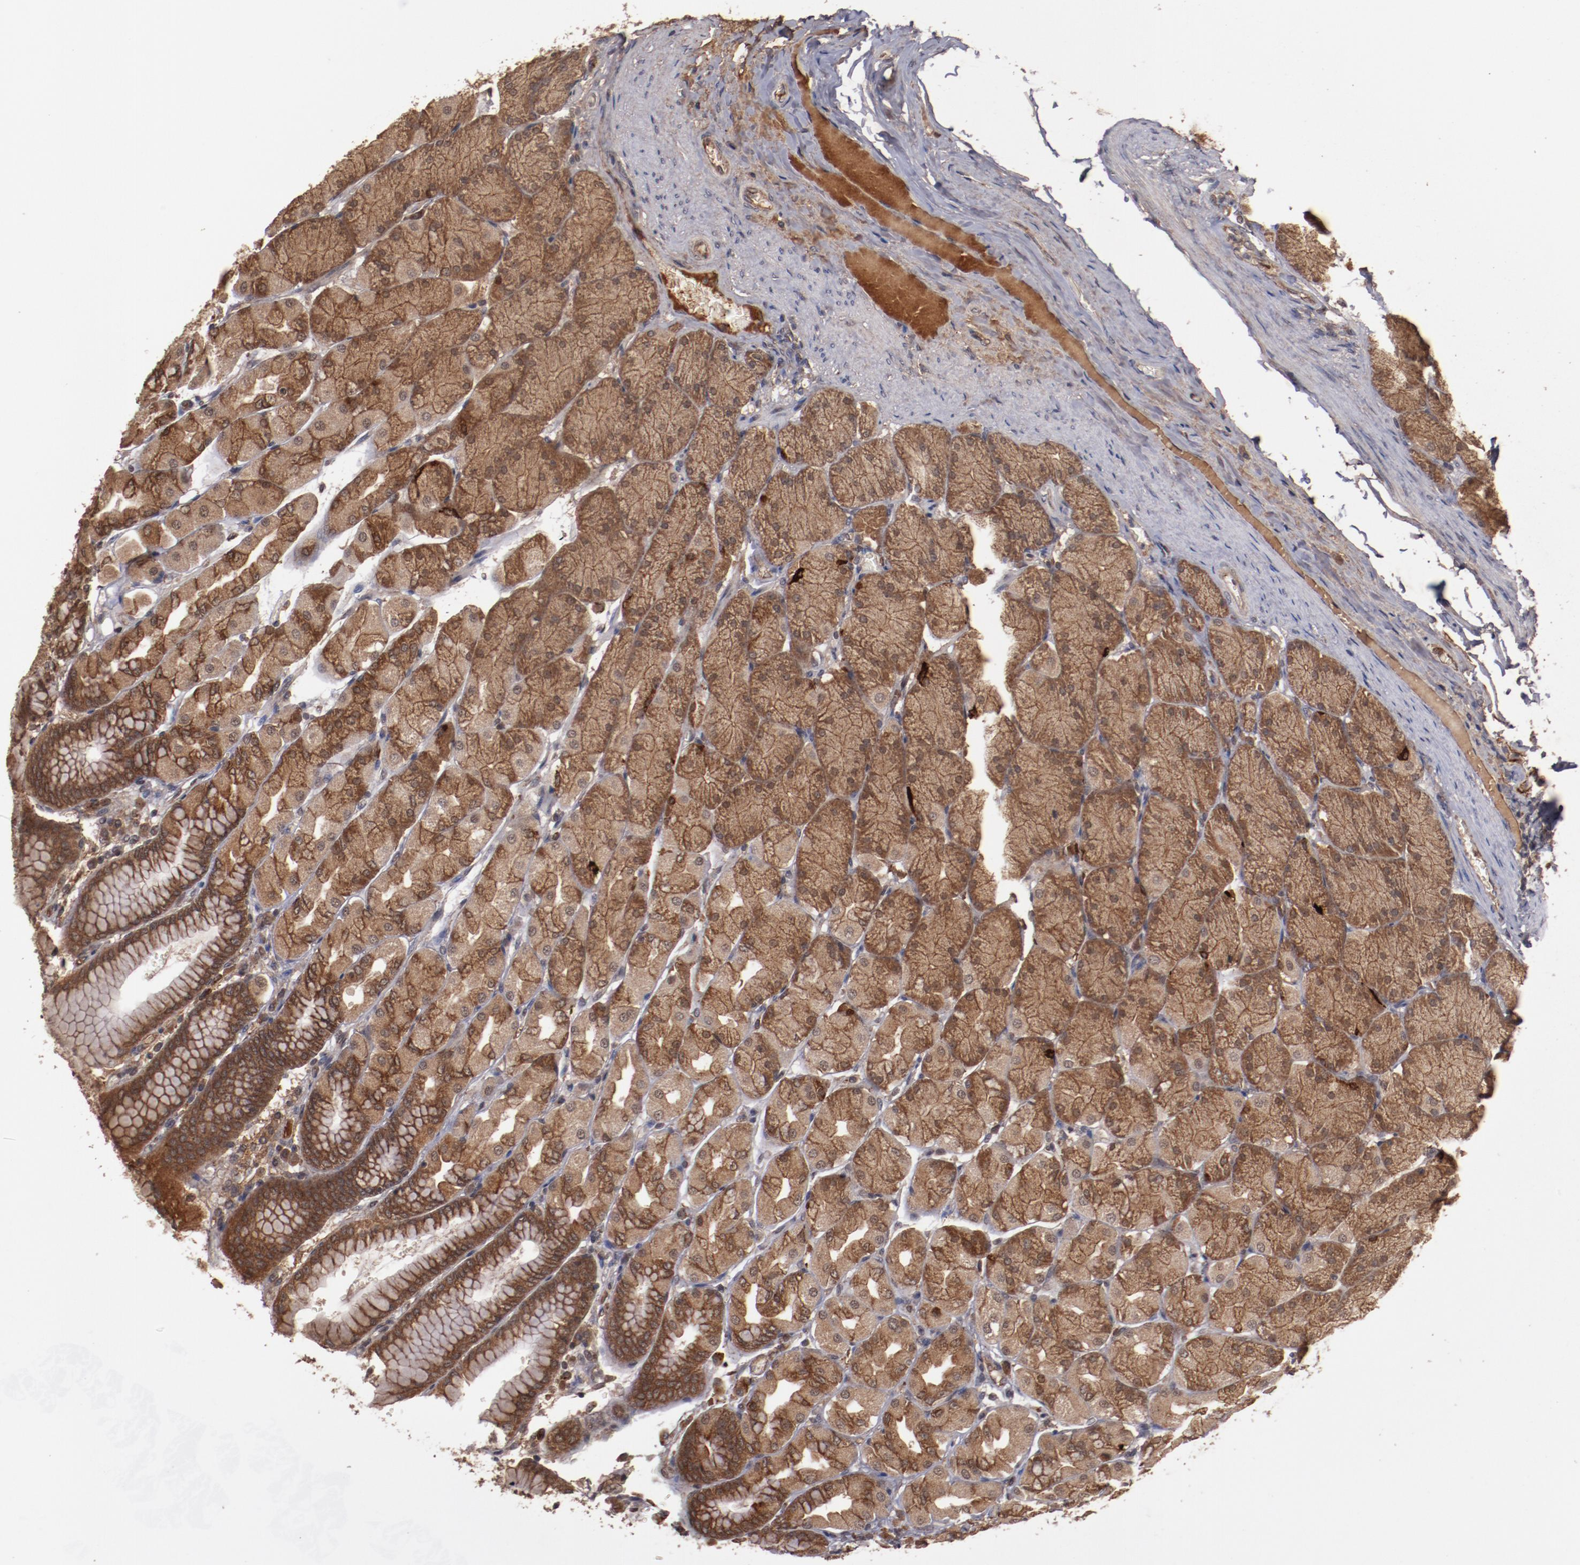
{"staining": {"intensity": "strong", "quantity": ">75%", "location": "cytoplasmic/membranous"}, "tissue": "stomach", "cell_type": "Glandular cells", "image_type": "normal", "snomed": [{"axis": "morphology", "description": "Normal tissue, NOS"}, {"axis": "topography", "description": "Stomach, upper"}], "caption": "Immunohistochemical staining of normal stomach shows strong cytoplasmic/membranous protein expression in about >75% of glandular cells. The staining is performed using DAB (3,3'-diaminobenzidine) brown chromogen to label protein expression. The nuclei are counter-stained blue using hematoxylin.", "gene": "TENM1", "patient": {"sex": "female", "age": 56}}